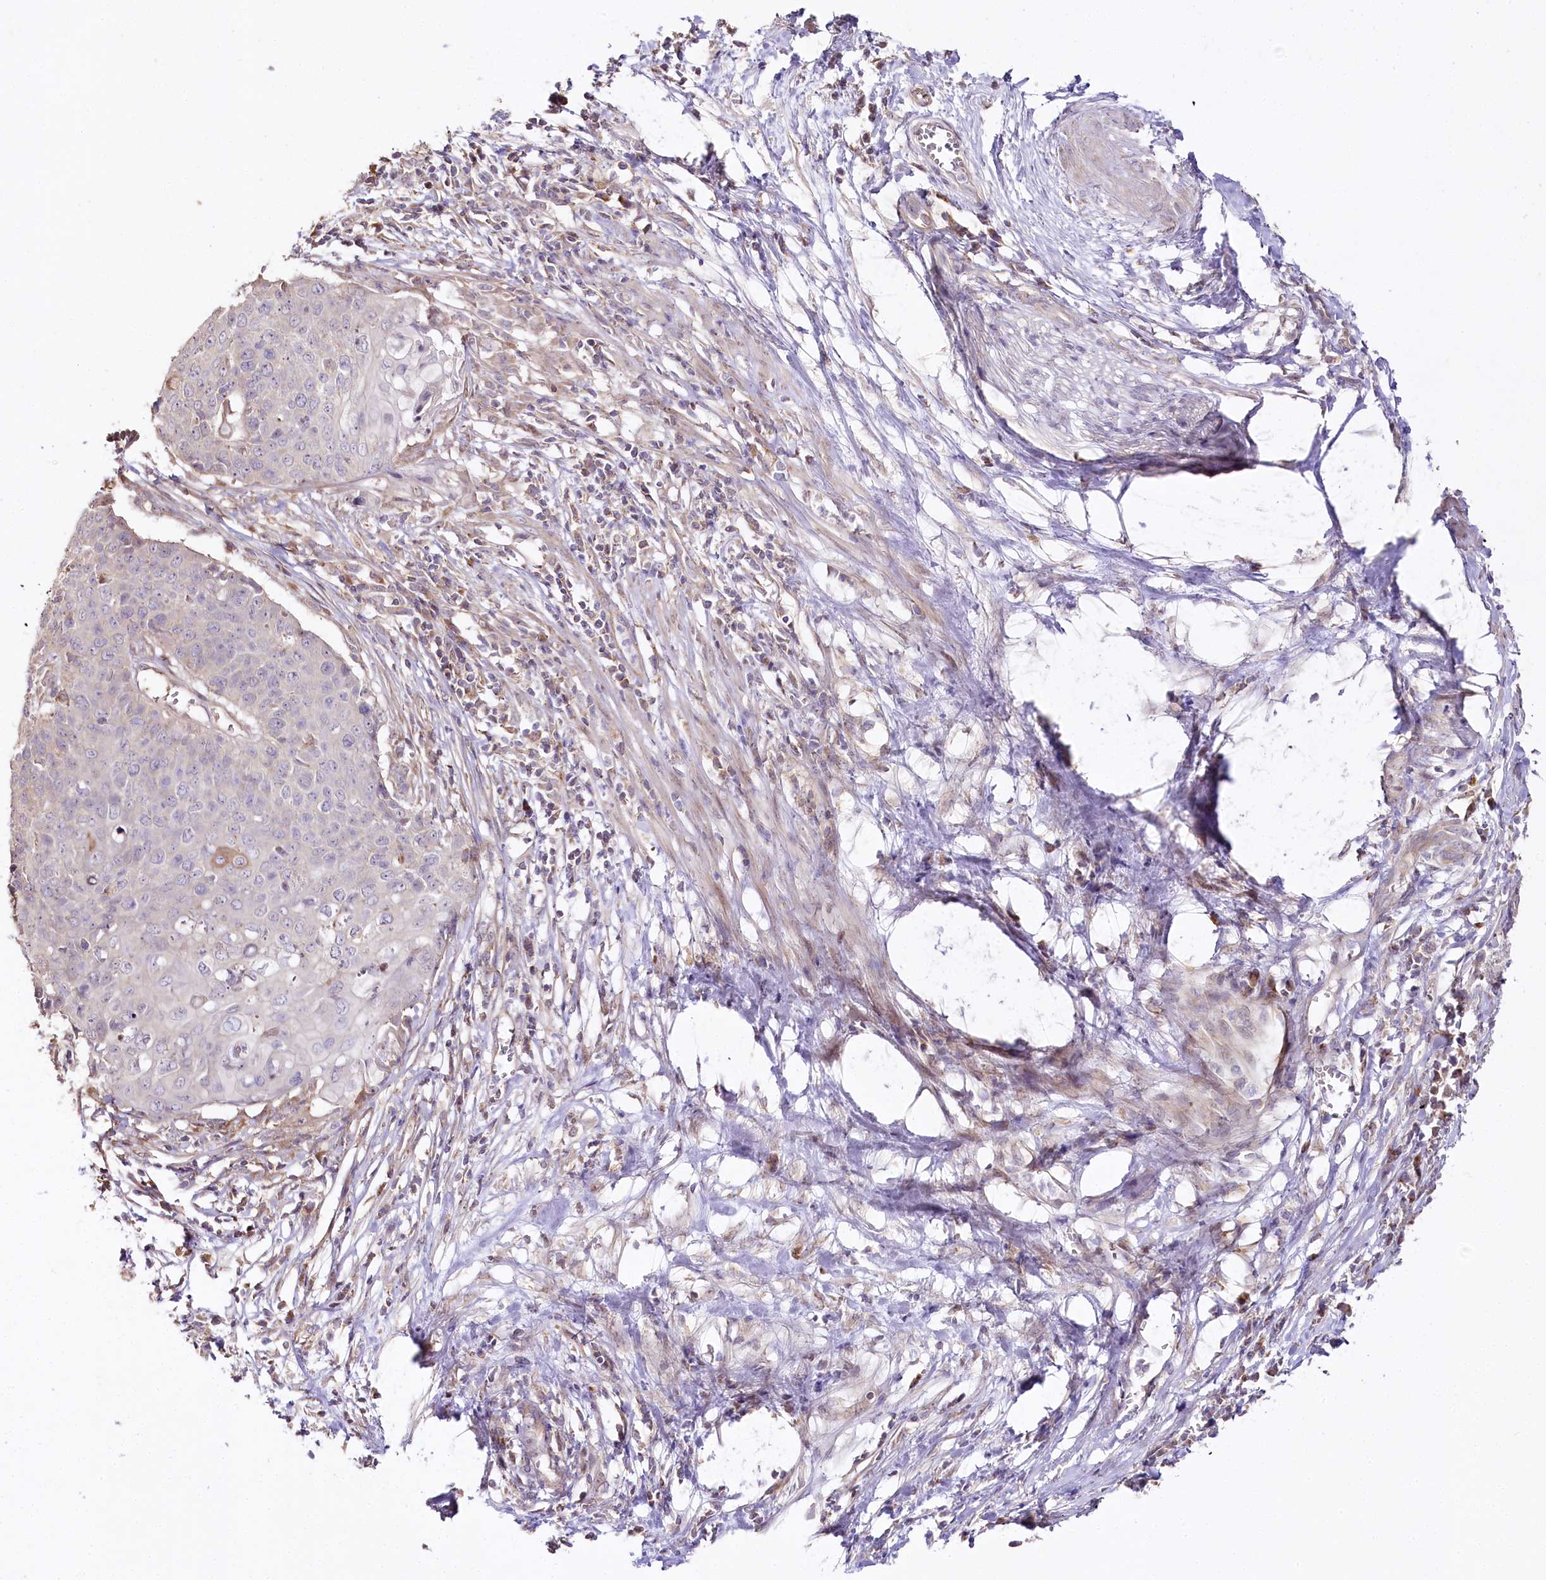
{"staining": {"intensity": "negative", "quantity": "none", "location": "none"}, "tissue": "cervical cancer", "cell_type": "Tumor cells", "image_type": "cancer", "snomed": [{"axis": "morphology", "description": "Squamous cell carcinoma, NOS"}, {"axis": "topography", "description": "Cervix"}], "caption": "Cervical squamous cell carcinoma stained for a protein using immunohistochemistry displays no staining tumor cells.", "gene": "ZNF226", "patient": {"sex": "female", "age": 39}}